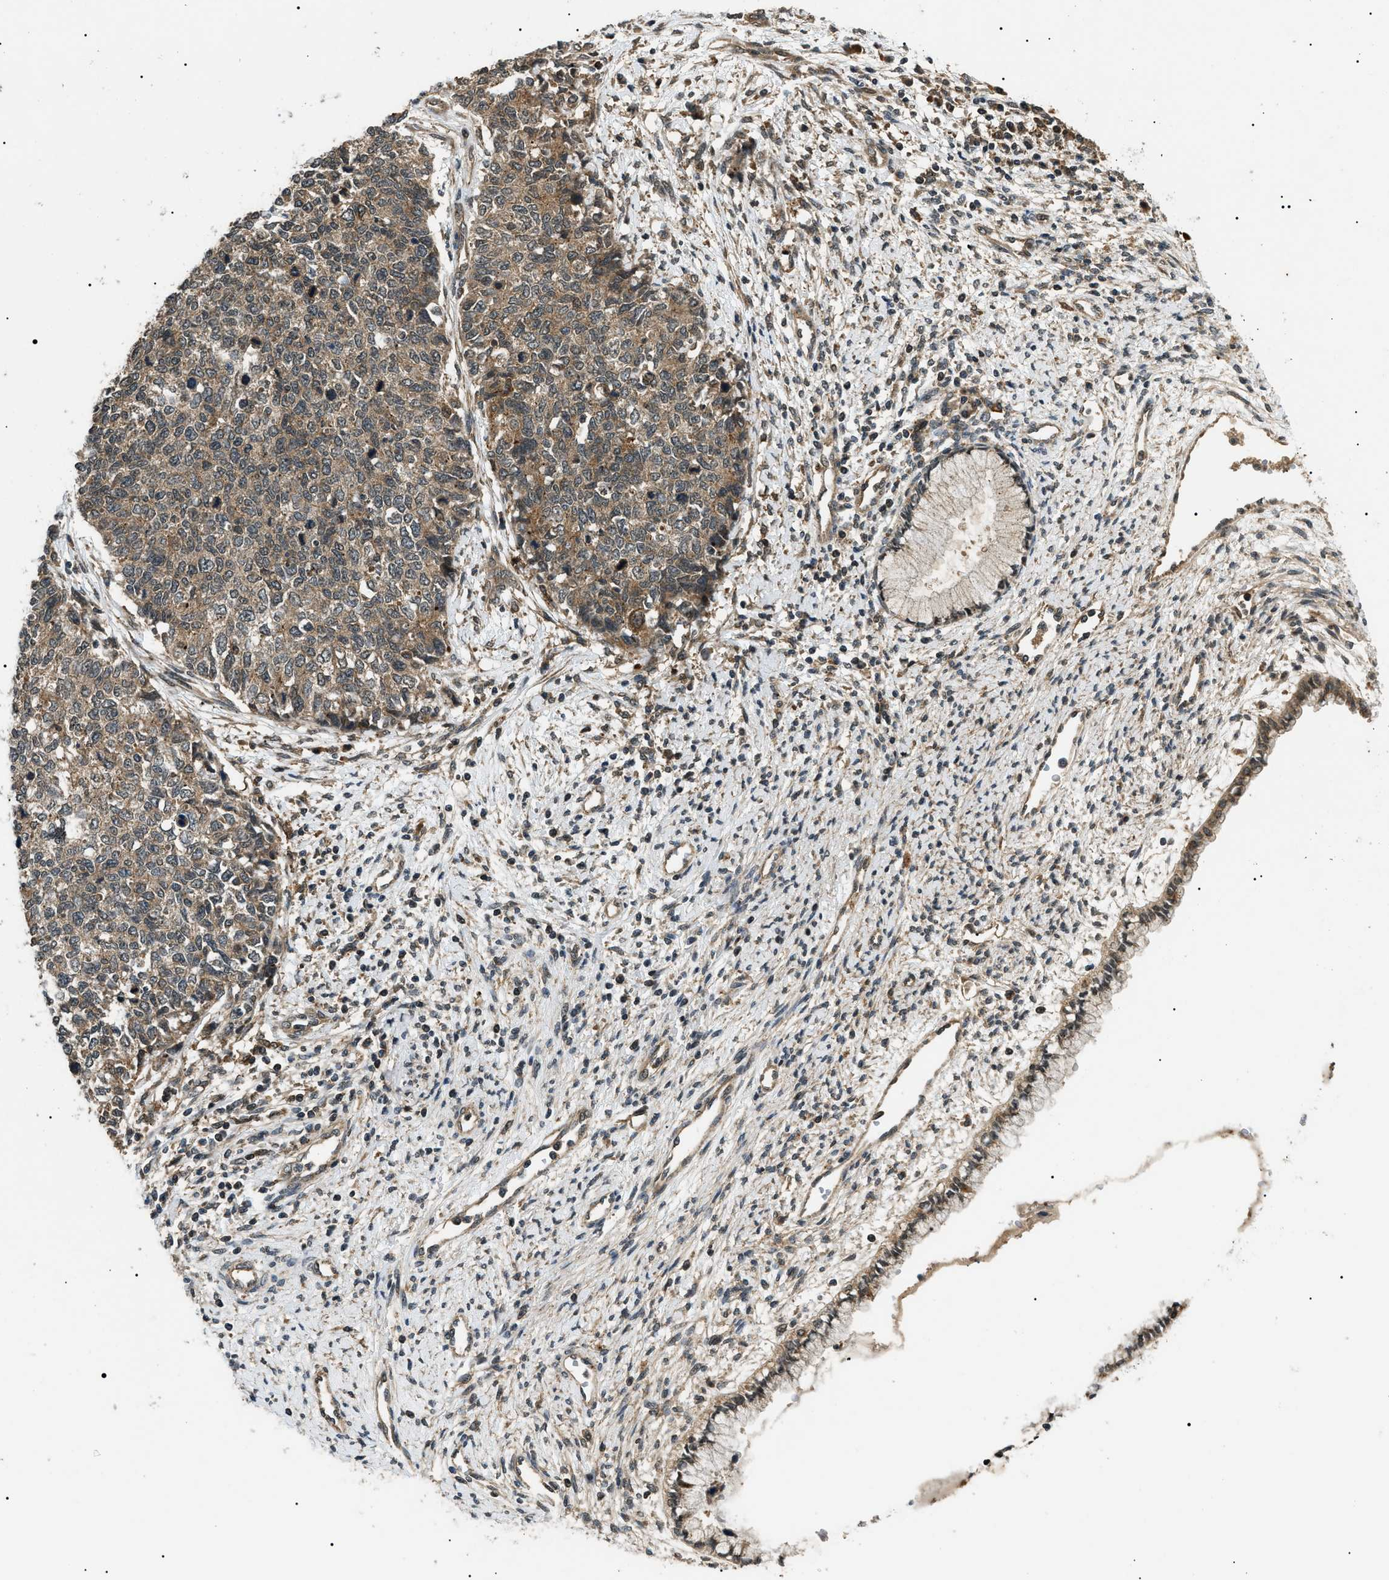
{"staining": {"intensity": "weak", "quantity": ">75%", "location": "cytoplasmic/membranous"}, "tissue": "cervical cancer", "cell_type": "Tumor cells", "image_type": "cancer", "snomed": [{"axis": "morphology", "description": "Squamous cell carcinoma, NOS"}, {"axis": "topography", "description": "Cervix"}], "caption": "A brown stain highlights weak cytoplasmic/membranous expression of a protein in human cervical cancer tumor cells.", "gene": "ATP6AP1", "patient": {"sex": "female", "age": 63}}